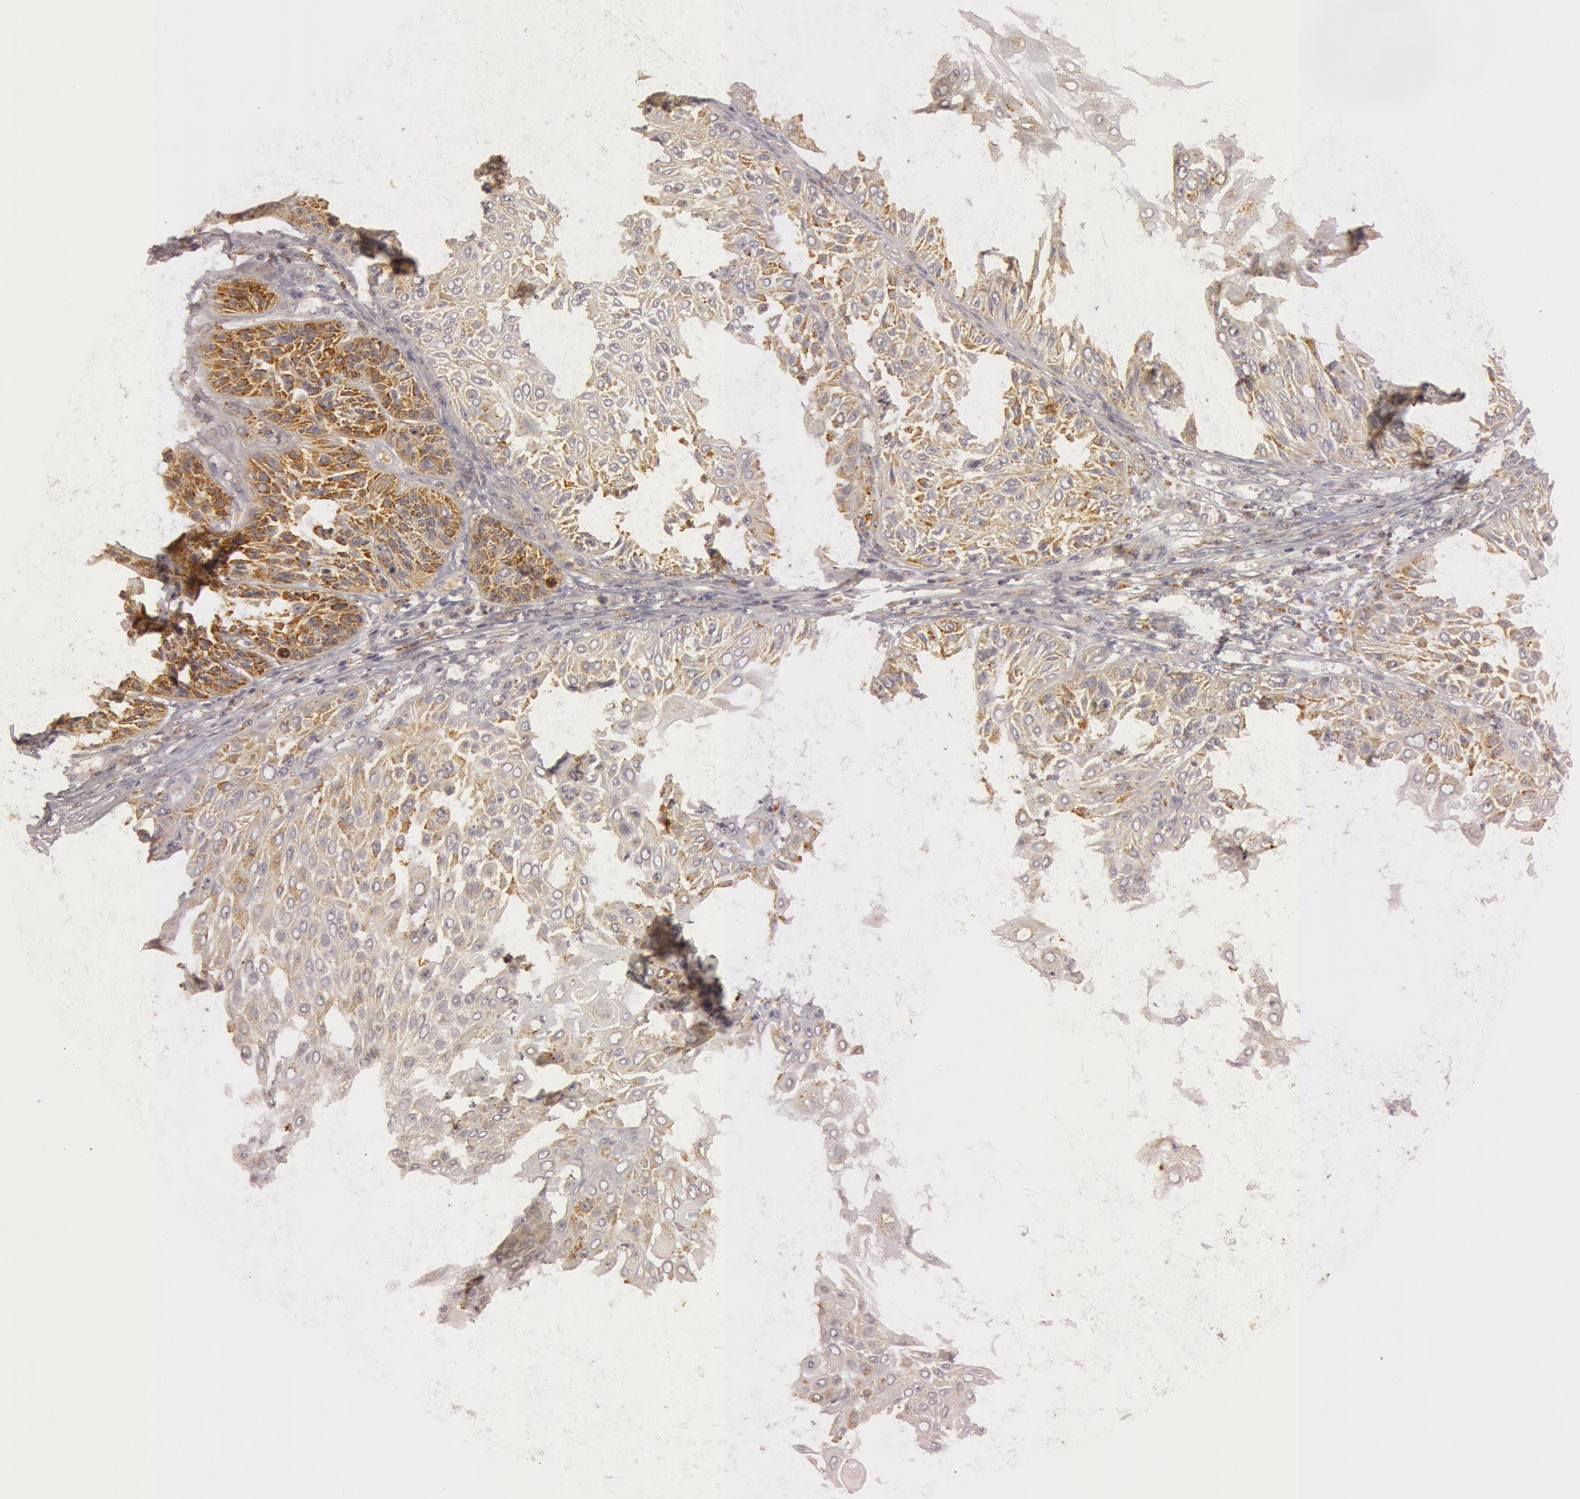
{"staining": {"intensity": "weak", "quantity": ">75%", "location": "cytoplasmic/membranous"}, "tissue": "skin cancer", "cell_type": "Tumor cells", "image_type": "cancer", "snomed": [{"axis": "morphology", "description": "Squamous cell carcinoma, NOS"}, {"axis": "topography", "description": "Skin"}], "caption": "The image shows staining of skin cancer, revealing weak cytoplasmic/membranous protein staining (brown color) within tumor cells.", "gene": "C7", "patient": {"sex": "female", "age": 89}}